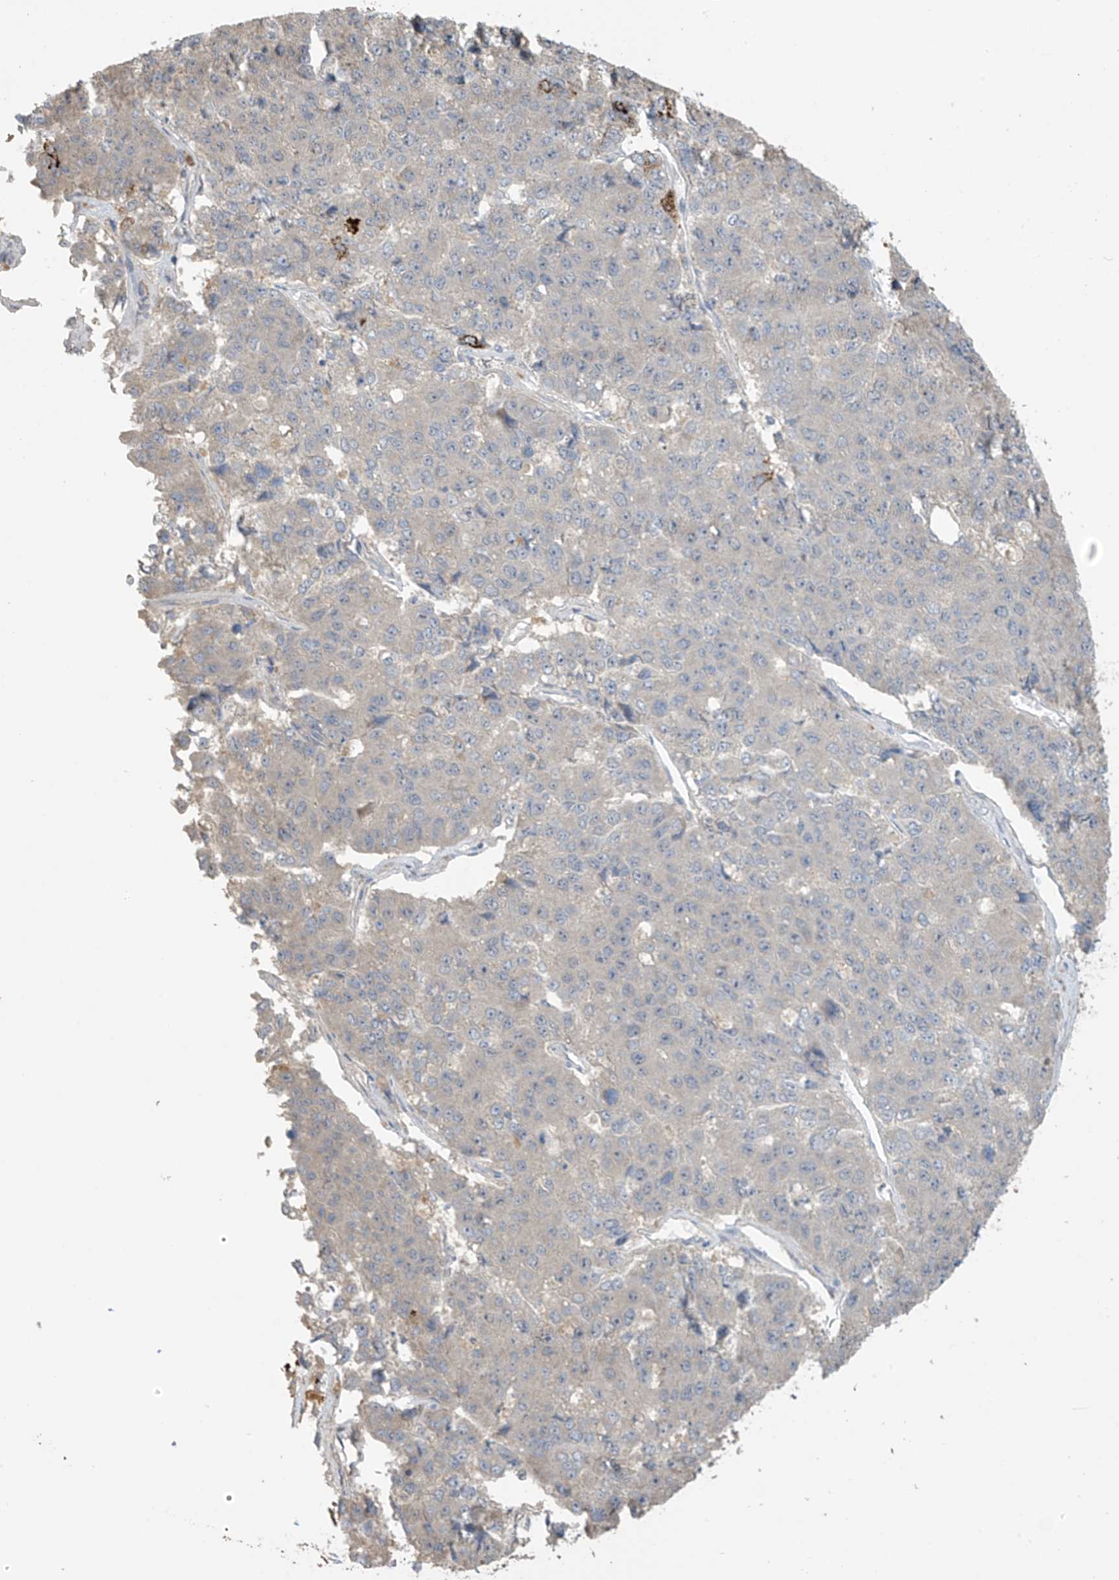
{"staining": {"intensity": "negative", "quantity": "none", "location": "none"}, "tissue": "pancreatic cancer", "cell_type": "Tumor cells", "image_type": "cancer", "snomed": [{"axis": "morphology", "description": "Adenocarcinoma, NOS"}, {"axis": "topography", "description": "Pancreas"}], "caption": "Immunohistochemistry histopathology image of pancreatic cancer (adenocarcinoma) stained for a protein (brown), which reveals no staining in tumor cells.", "gene": "SLFN14", "patient": {"sex": "male", "age": 50}}